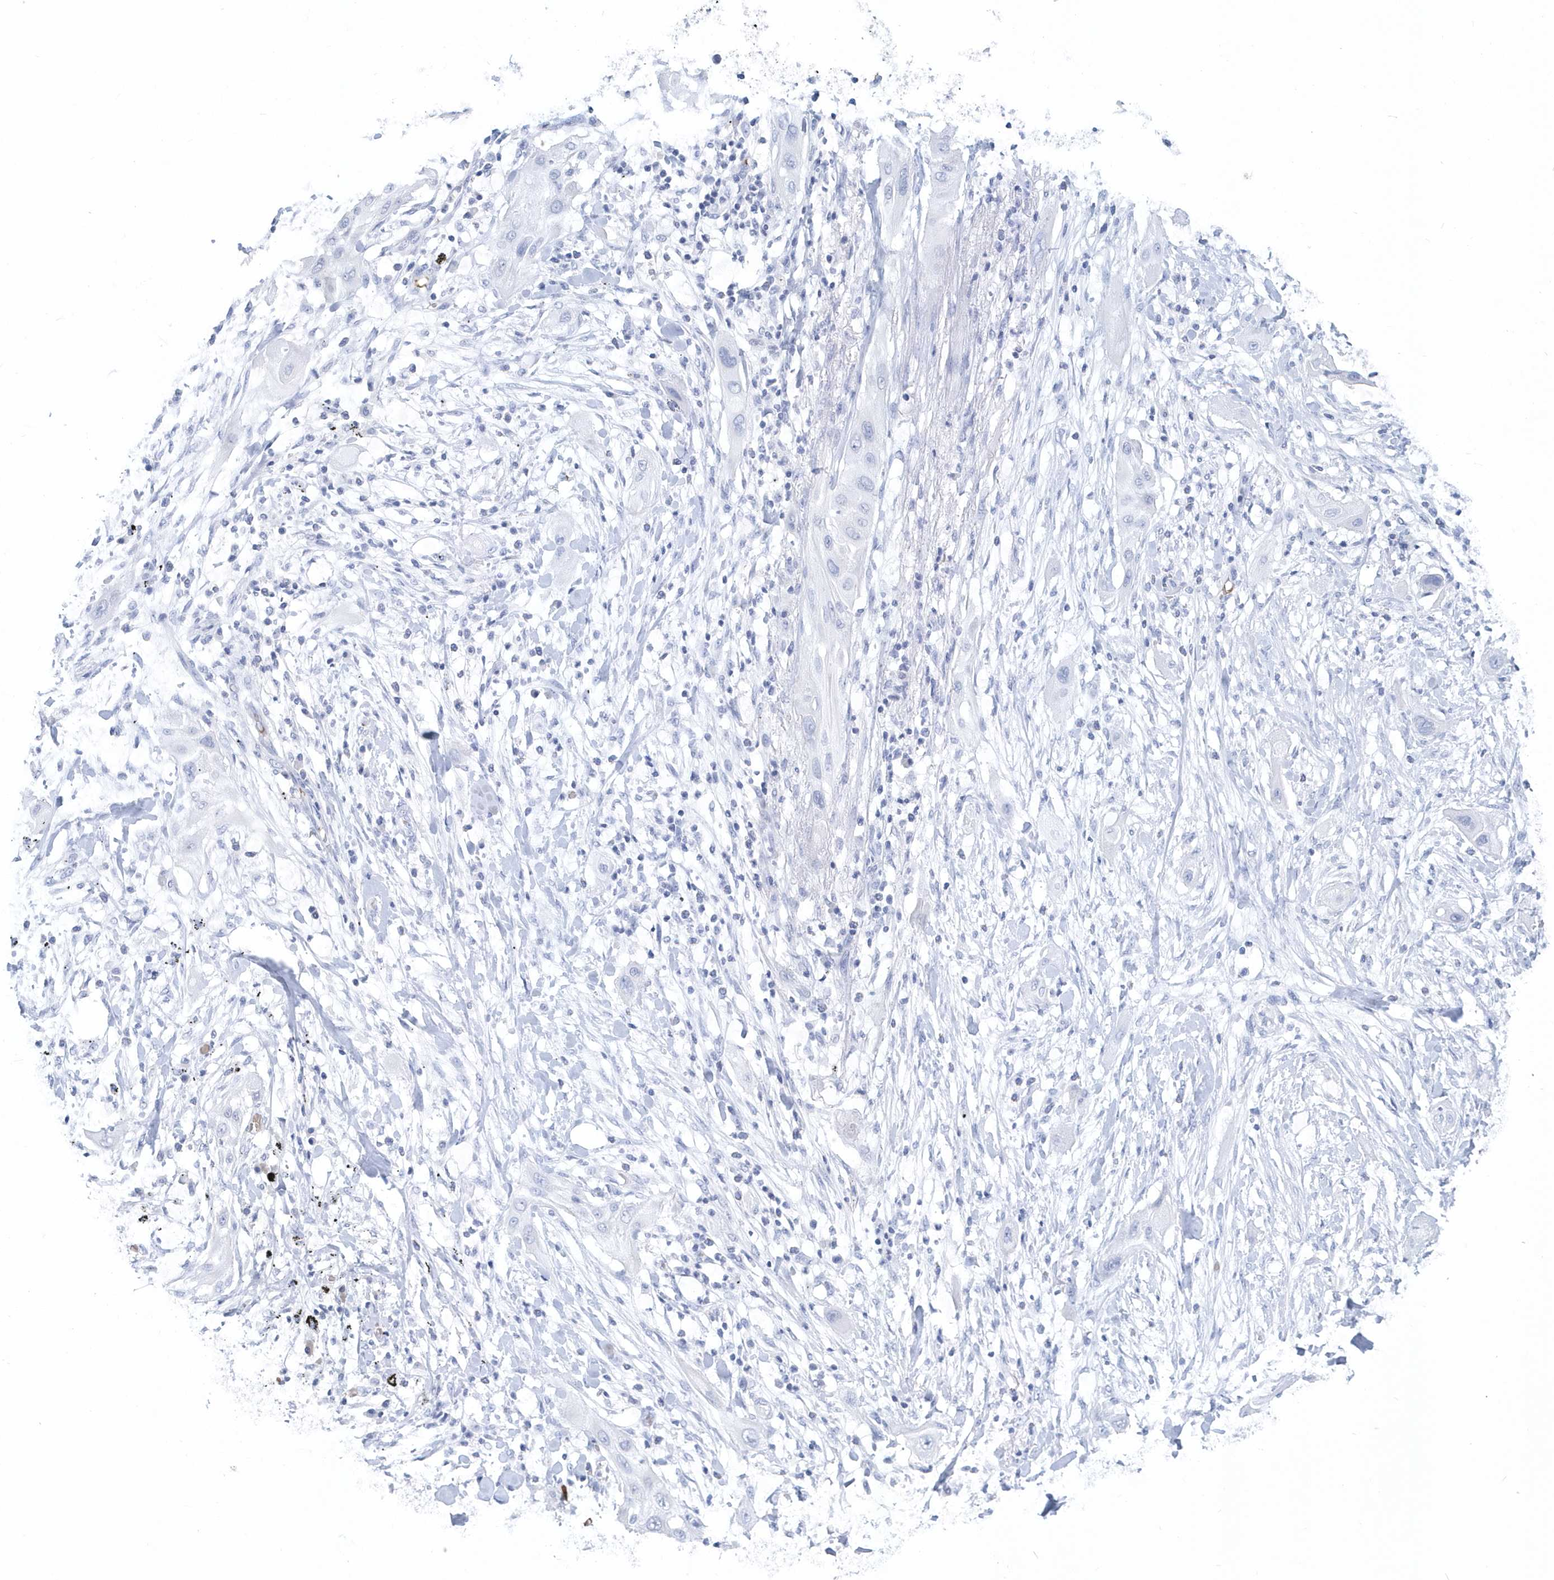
{"staining": {"intensity": "negative", "quantity": "none", "location": "none"}, "tissue": "lung cancer", "cell_type": "Tumor cells", "image_type": "cancer", "snomed": [{"axis": "morphology", "description": "Squamous cell carcinoma, NOS"}, {"axis": "topography", "description": "Lung"}], "caption": "Squamous cell carcinoma (lung) was stained to show a protein in brown. There is no significant positivity in tumor cells.", "gene": "HBA2", "patient": {"sex": "female", "age": 47}}